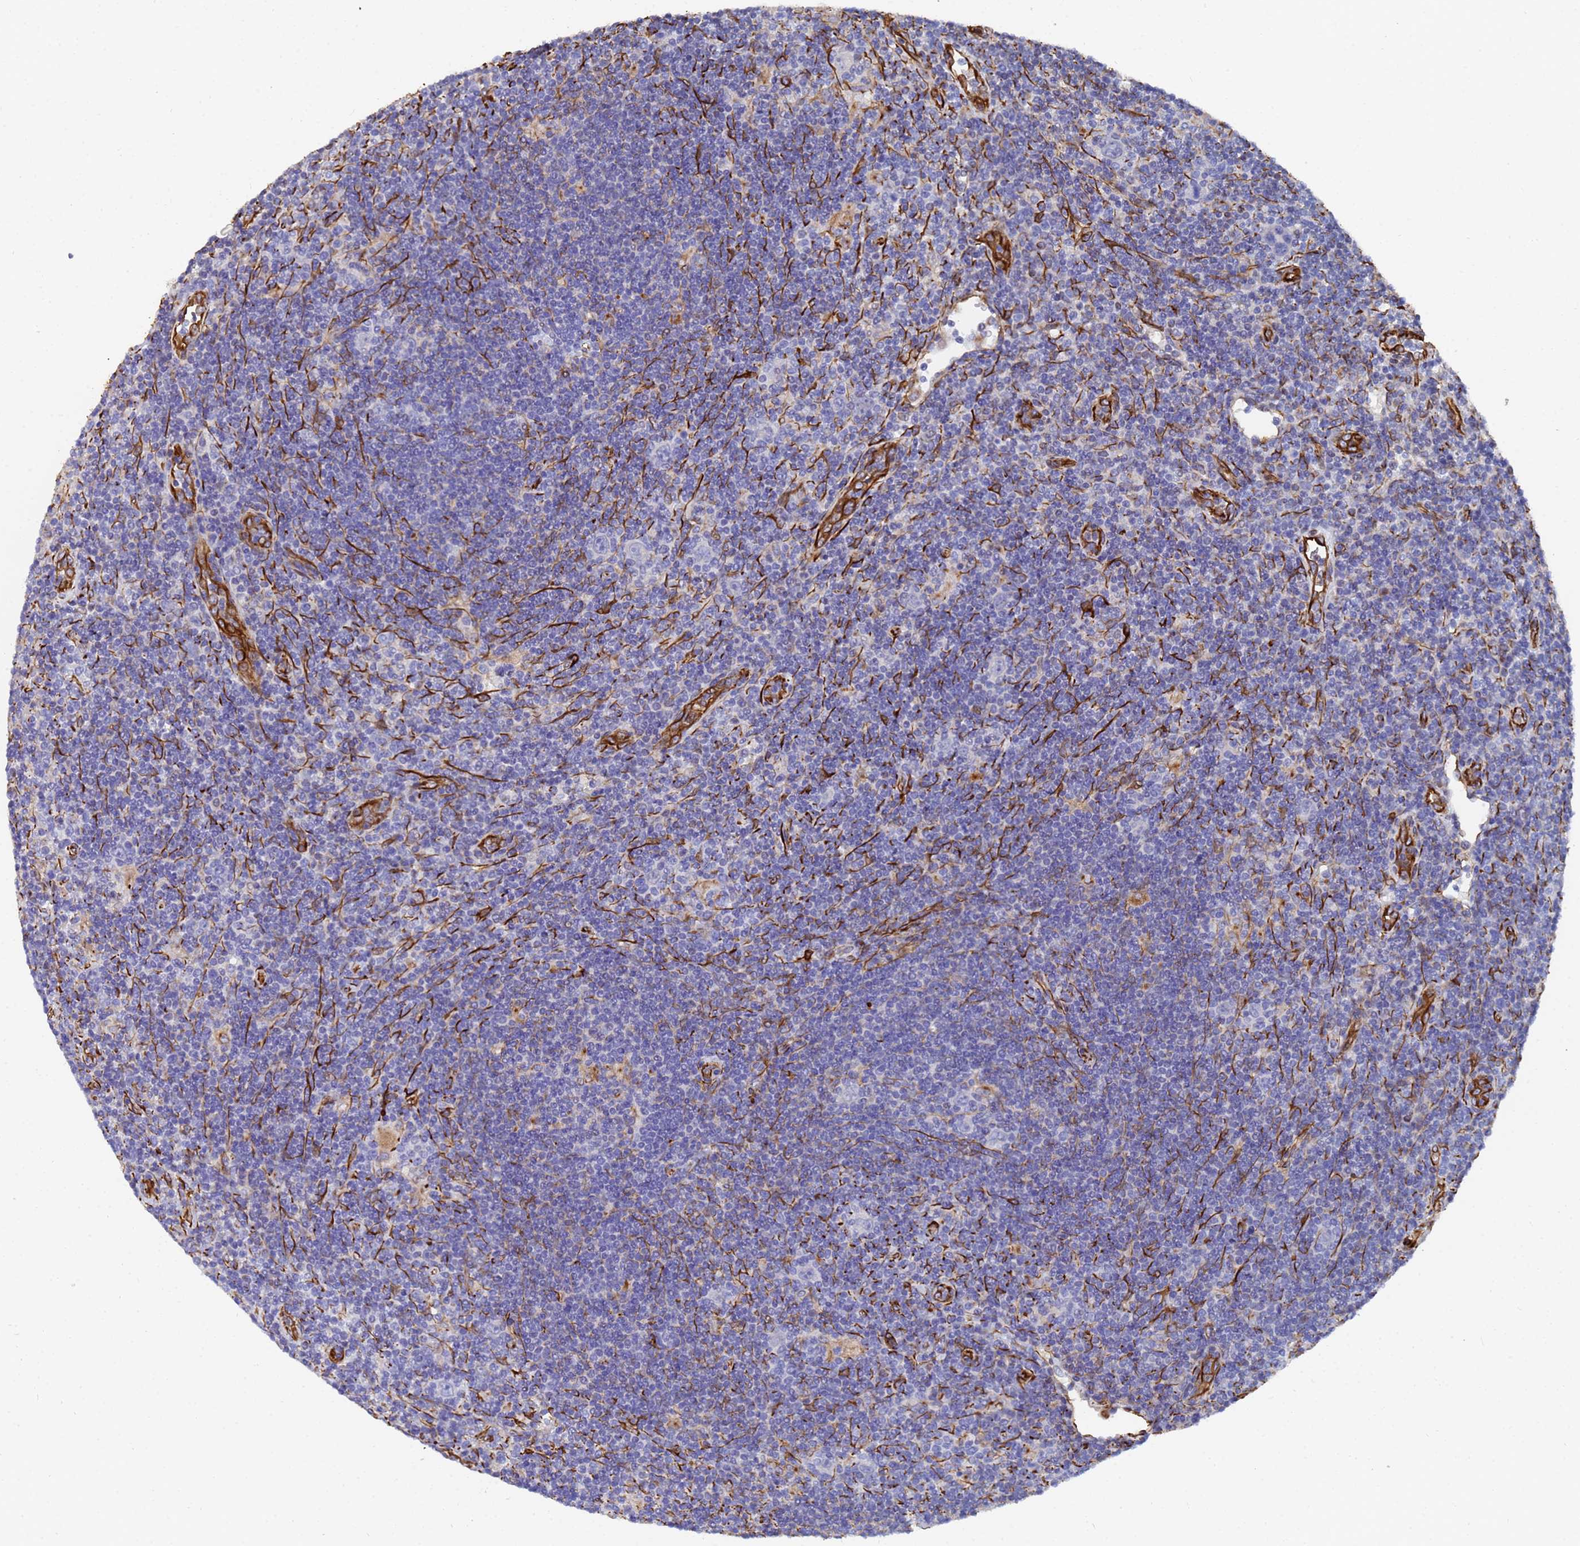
{"staining": {"intensity": "negative", "quantity": "none", "location": "none"}, "tissue": "lymphoma", "cell_type": "Tumor cells", "image_type": "cancer", "snomed": [{"axis": "morphology", "description": "Hodgkin's disease, NOS"}, {"axis": "topography", "description": "Lymph node"}], "caption": "Tumor cells are negative for brown protein staining in lymphoma.", "gene": "SYT13", "patient": {"sex": "female", "age": 57}}